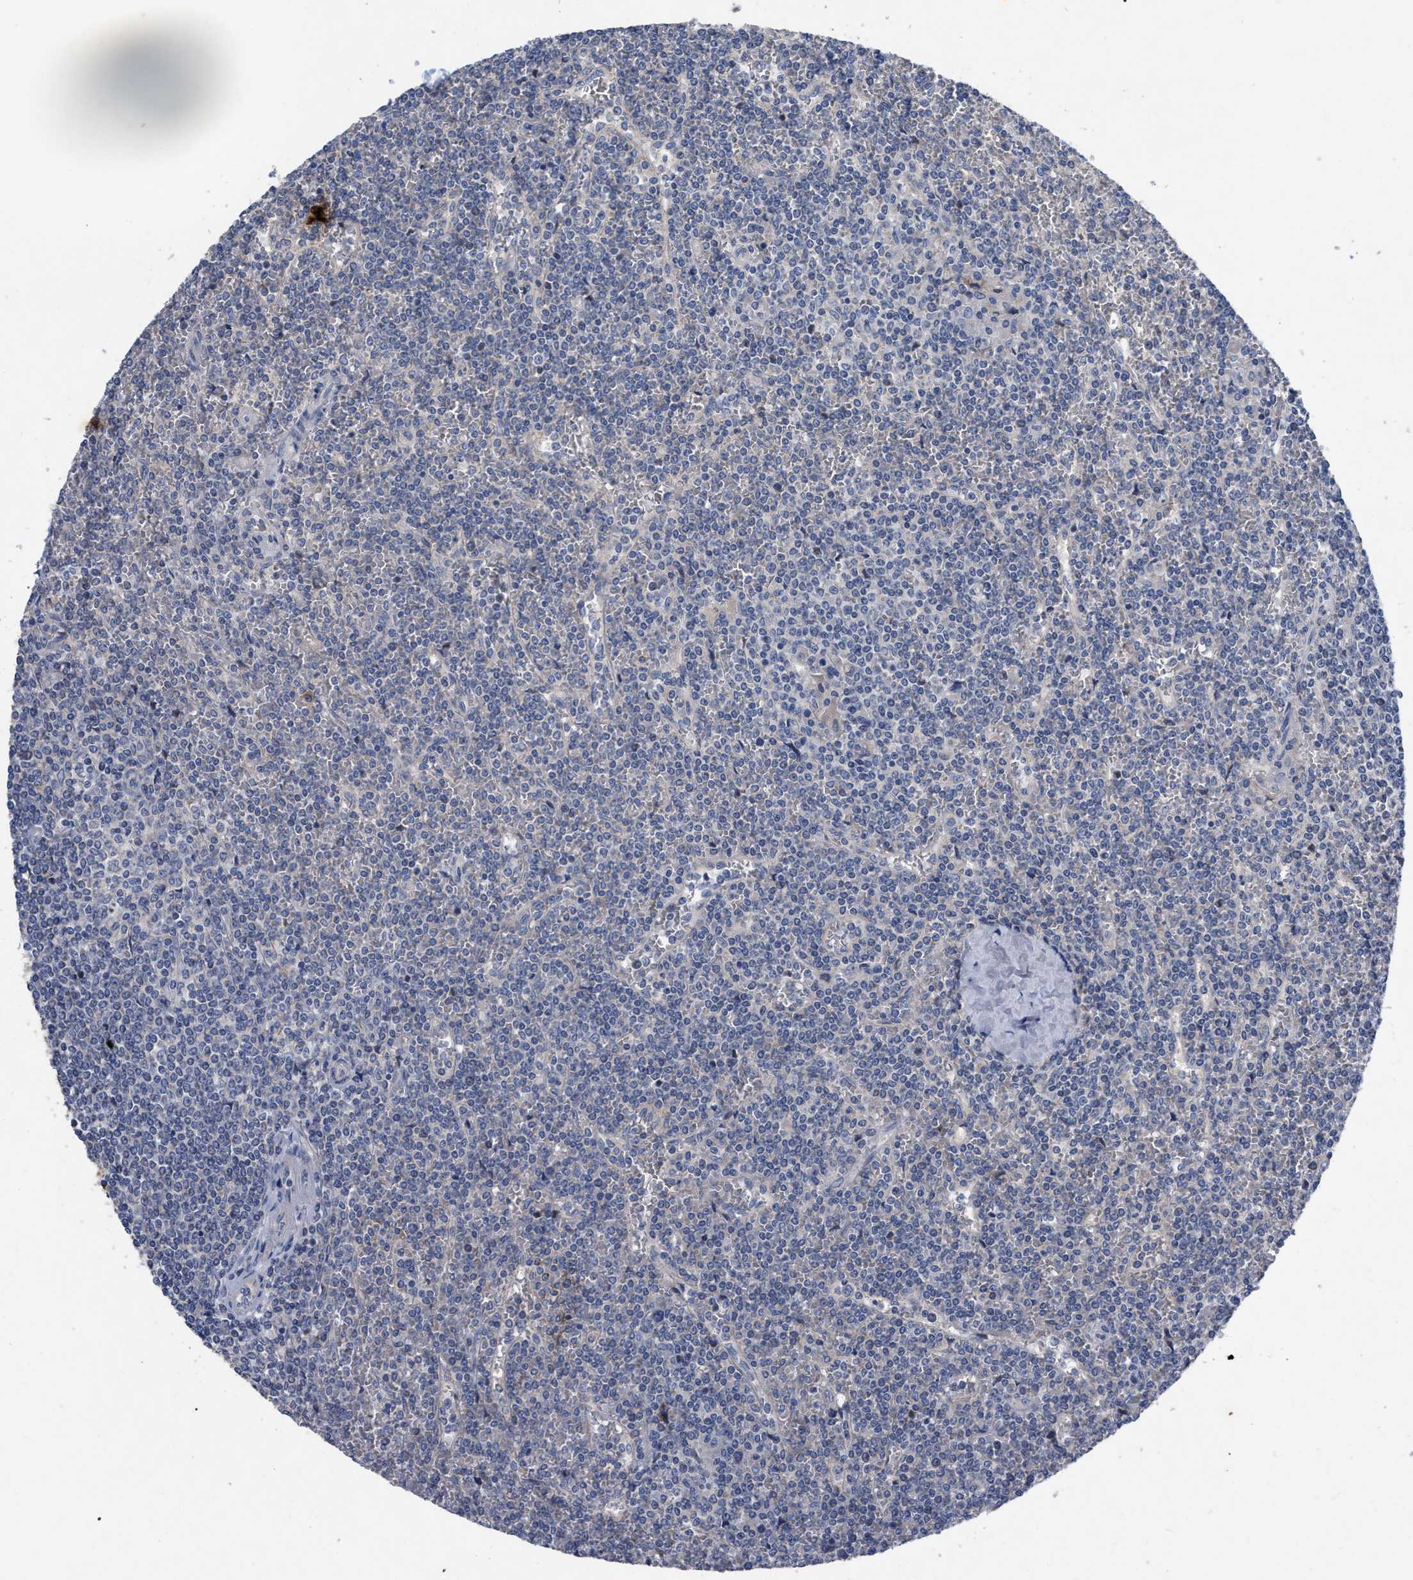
{"staining": {"intensity": "negative", "quantity": "none", "location": "none"}, "tissue": "lymphoma", "cell_type": "Tumor cells", "image_type": "cancer", "snomed": [{"axis": "morphology", "description": "Malignant lymphoma, non-Hodgkin's type, Low grade"}, {"axis": "topography", "description": "Spleen"}], "caption": "This is a image of immunohistochemistry staining of lymphoma, which shows no expression in tumor cells.", "gene": "VIP", "patient": {"sex": "female", "age": 19}}